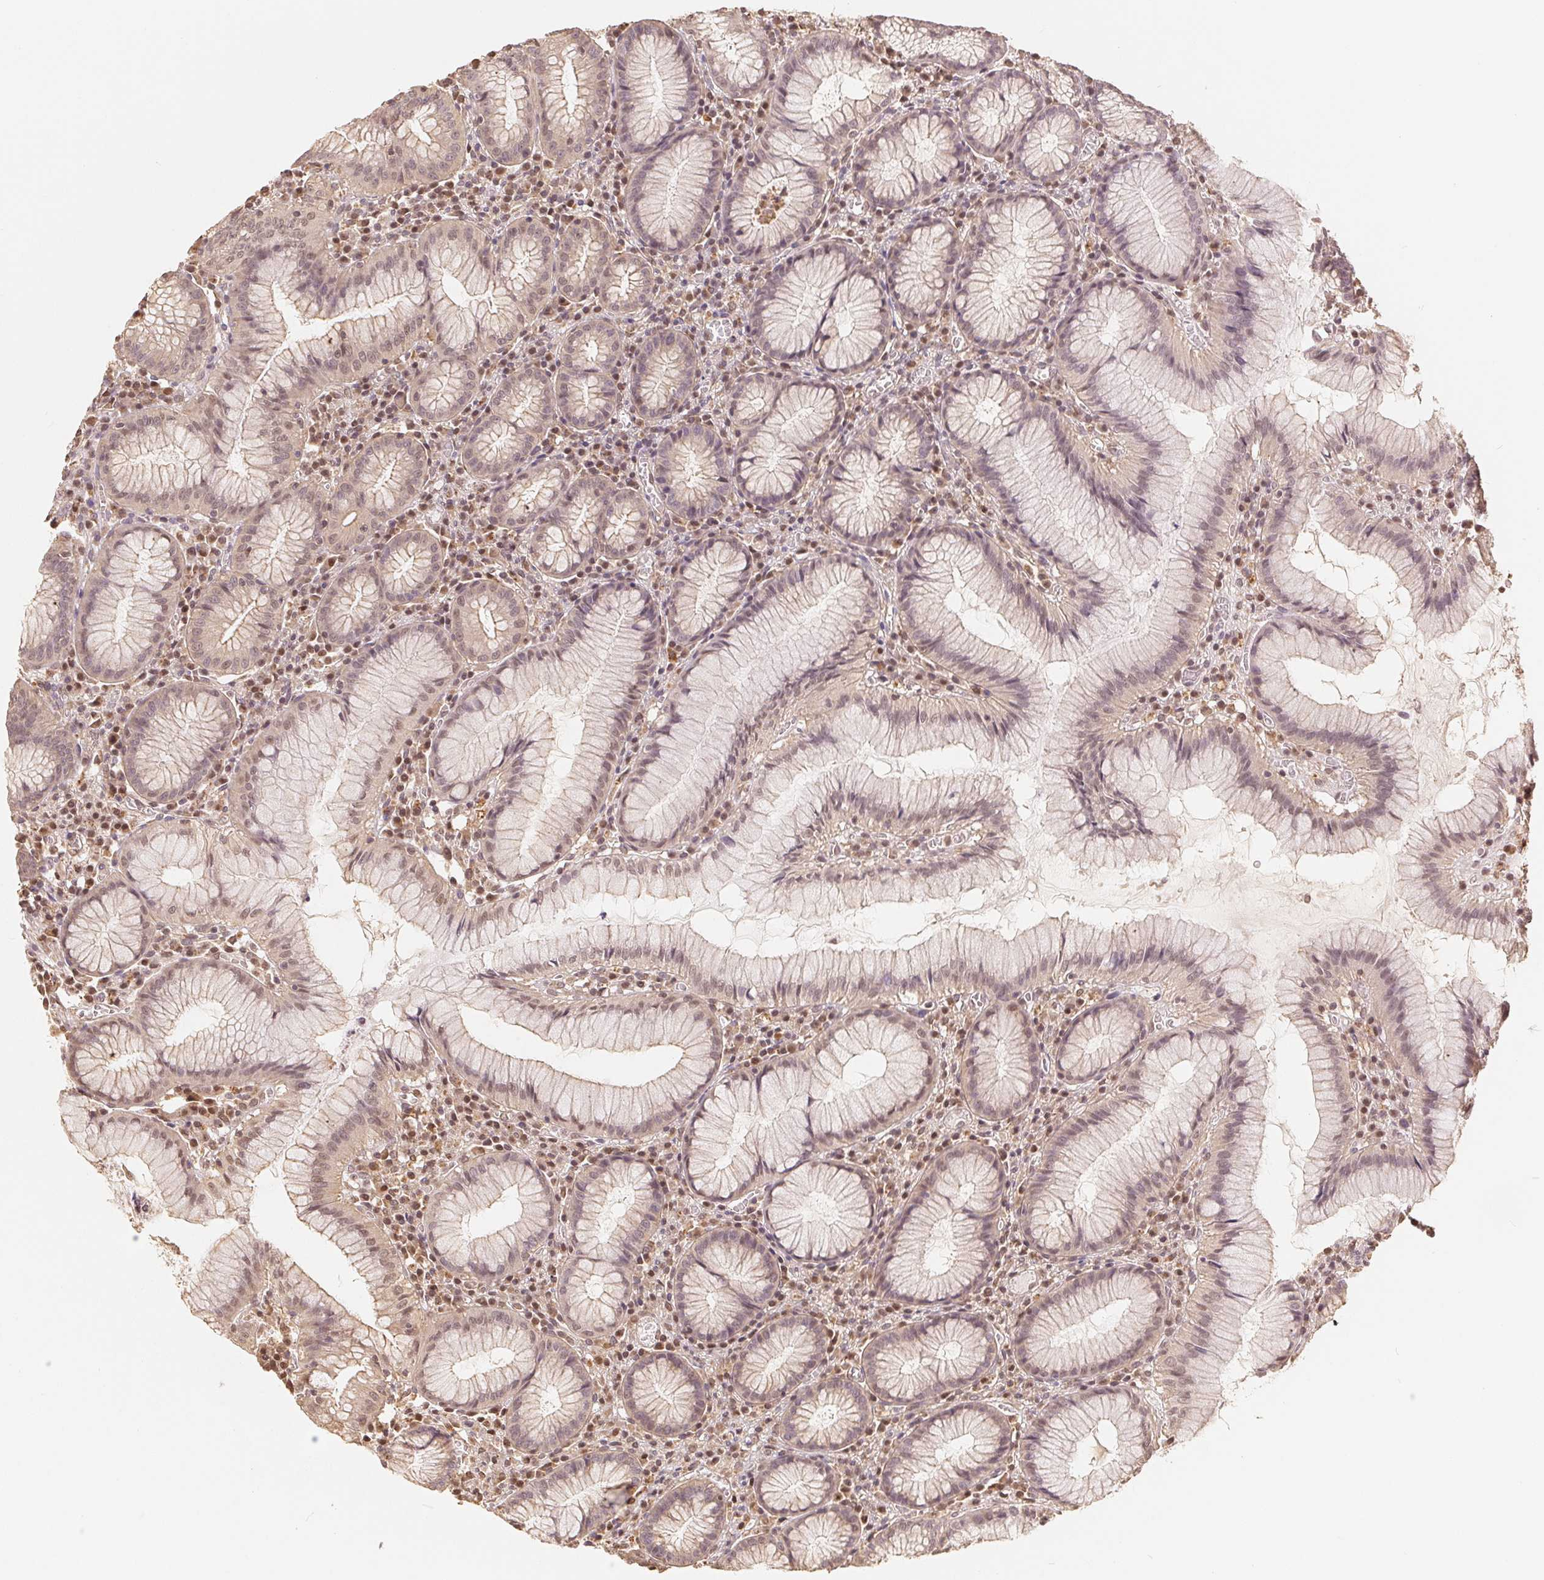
{"staining": {"intensity": "moderate", "quantity": "25%-75%", "location": "cytoplasmic/membranous,nuclear"}, "tissue": "stomach", "cell_type": "Glandular cells", "image_type": "normal", "snomed": [{"axis": "morphology", "description": "Normal tissue, NOS"}, {"axis": "topography", "description": "Stomach"}], "caption": "The micrograph shows immunohistochemical staining of unremarkable stomach. There is moderate cytoplasmic/membranous,nuclear positivity is present in about 25%-75% of glandular cells.", "gene": "GUSB", "patient": {"sex": "male", "age": 55}}